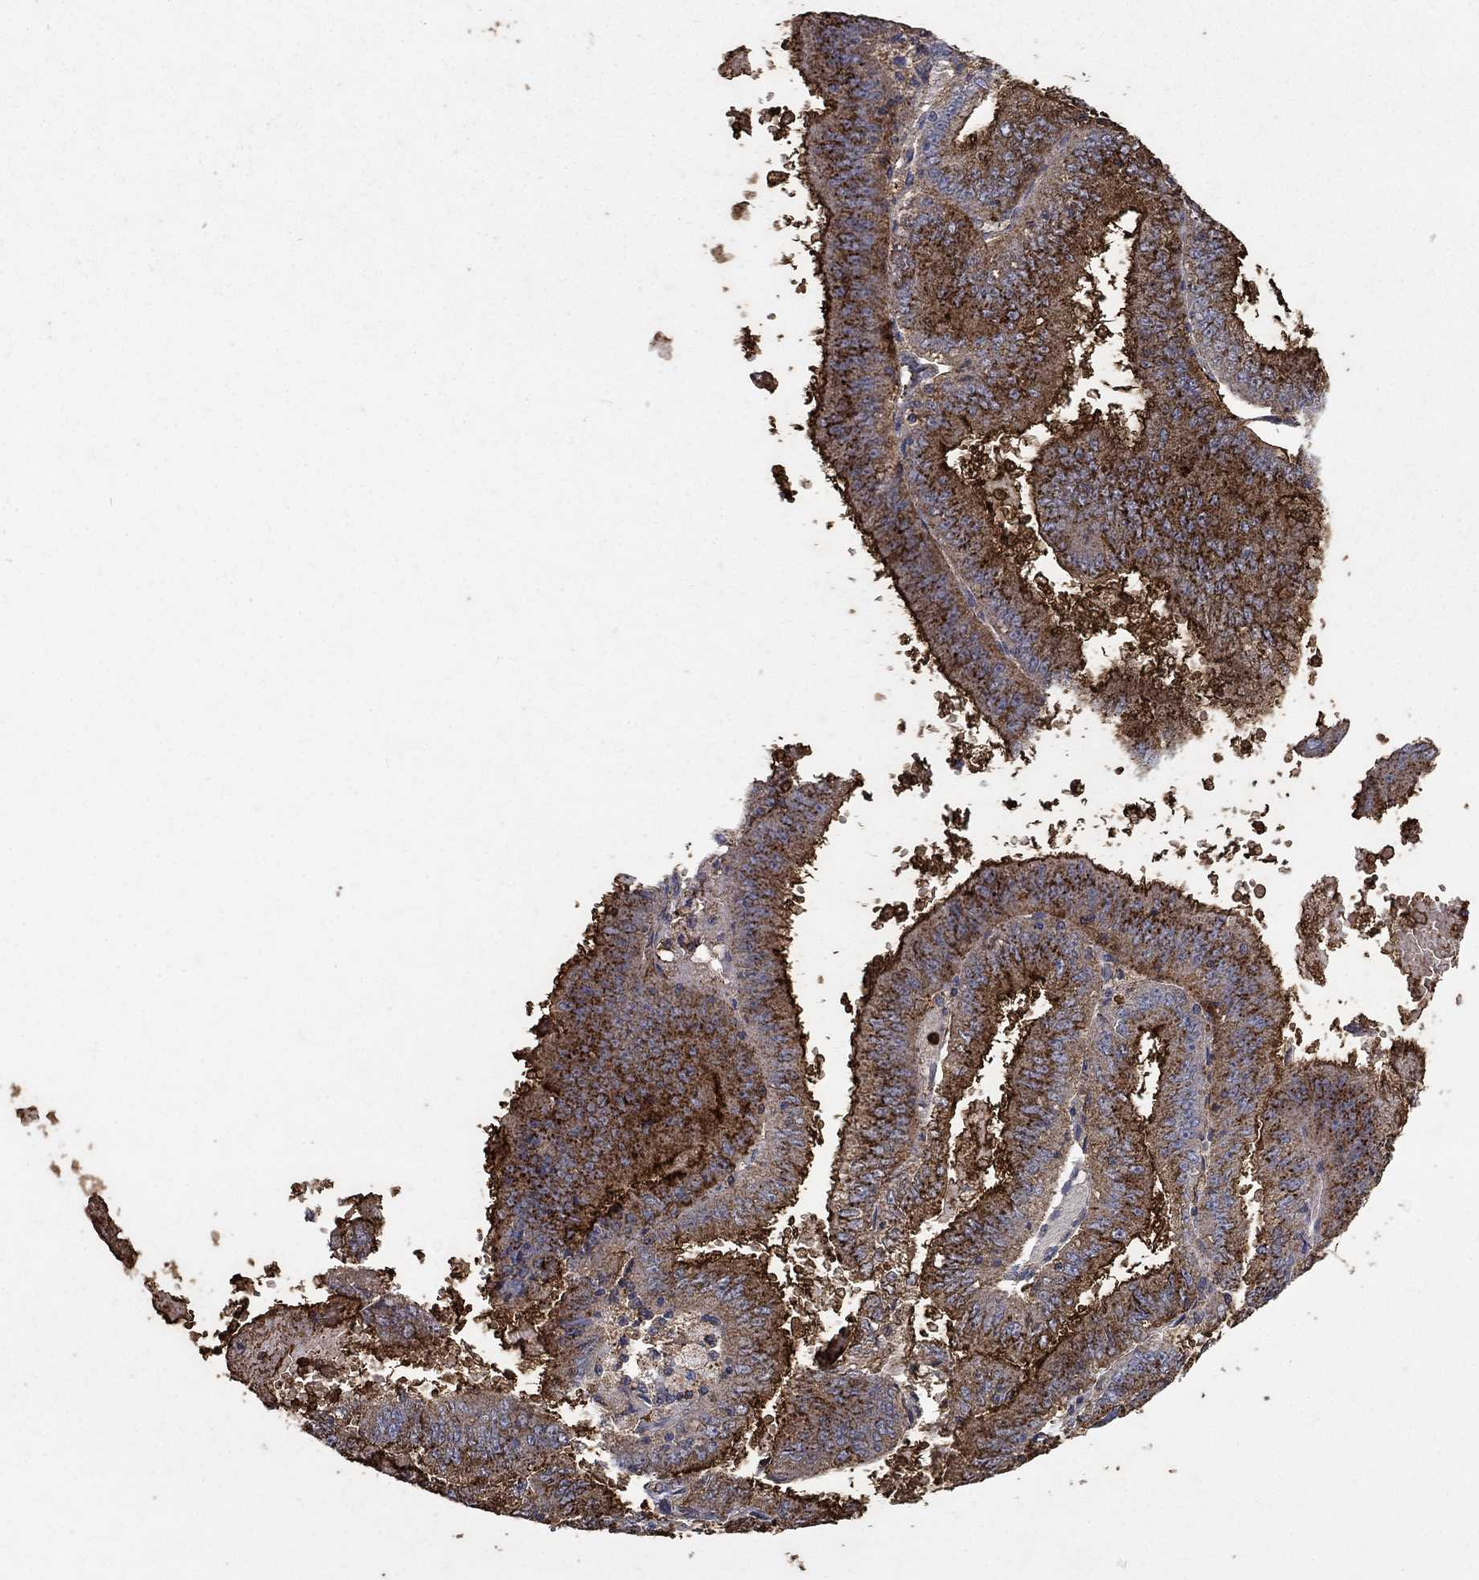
{"staining": {"intensity": "strong", "quantity": "<25%", "location": "cytoplasmic/membranous,nuclear"}, "tissue": "endometrial cancer", "cell_type": "Tumor cells", "image_type": "cancer", "snomed": [{"axis": "morphology", "description": "Adenocarcinoma, NOS"}, {"axis": "topography", "description": "Endometrium"}], "caption": "An IHC micrograph of neoplastic tissue is shown. Protein staining in brown shows strong cytoplasmic/membranous and nuclear positivity in adenocarcinoma (endometrial) within tumor cells. (IHC, brightfield microscopy, high magnification).", "gene": "CD24", "patient": {"sex": "female", "age": 66}}